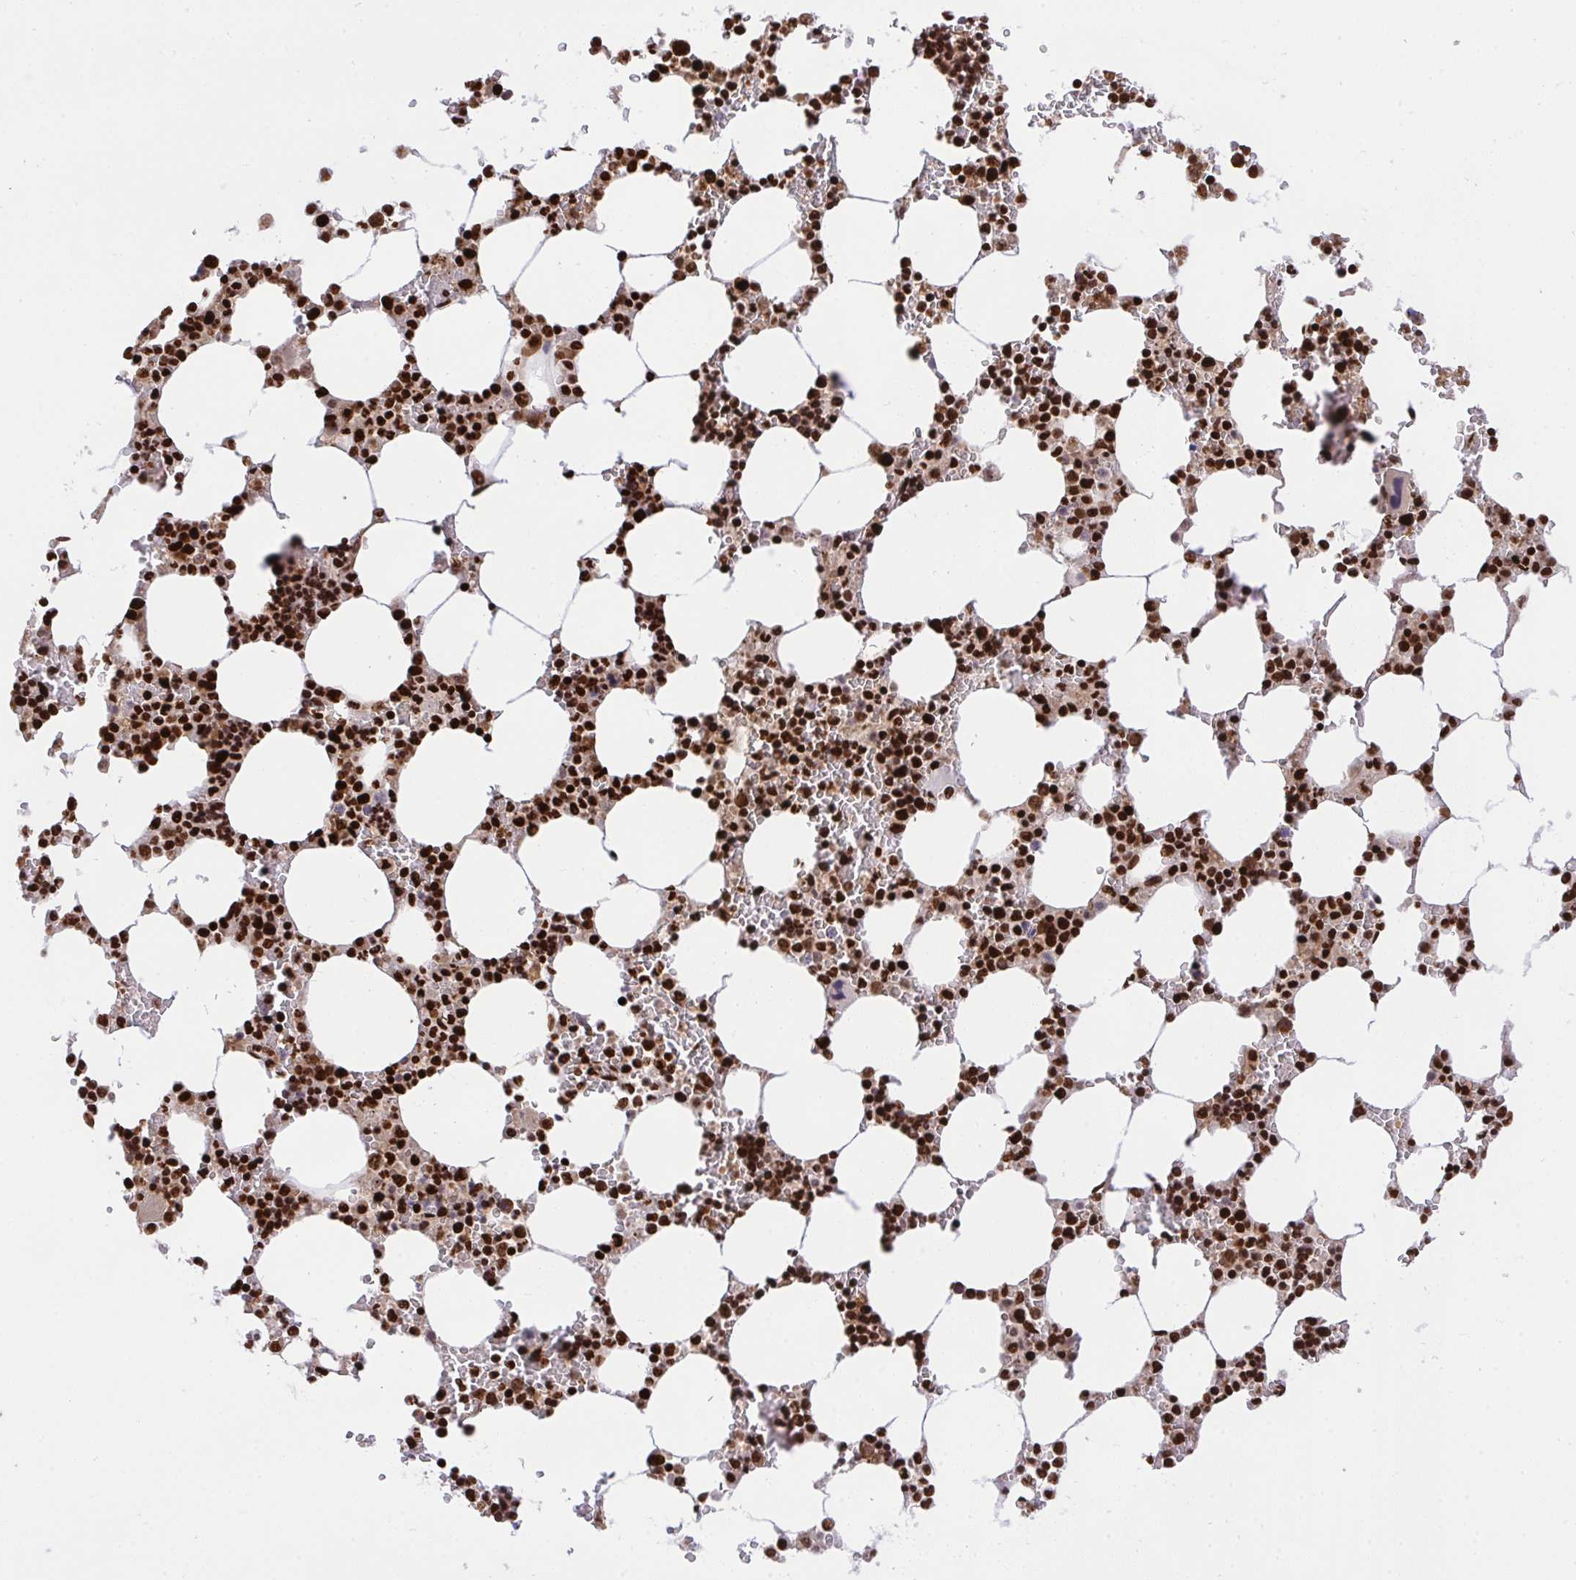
{"staining": {"intensity": "strong", "quantity": ">75%", "location": "nuclear"}, "tissue": "bone marrow", "cell_type": "Hematopoietic cells", "image_type": "normal", "snomed": [{"axis": "morphology", "description": "Normal tissue, NOS"}, {"axis": "topography", "description": "Bone marrow"}], "caption": "IHC photomicrograph of normal human bone marrow stained for a protein (brown), which demonstrates high levels of strong nuclear positivity in about >75% of hematopoietic cells.", "gene": "HNRNPL", "patient": {"sex": "male", "age": 64}}